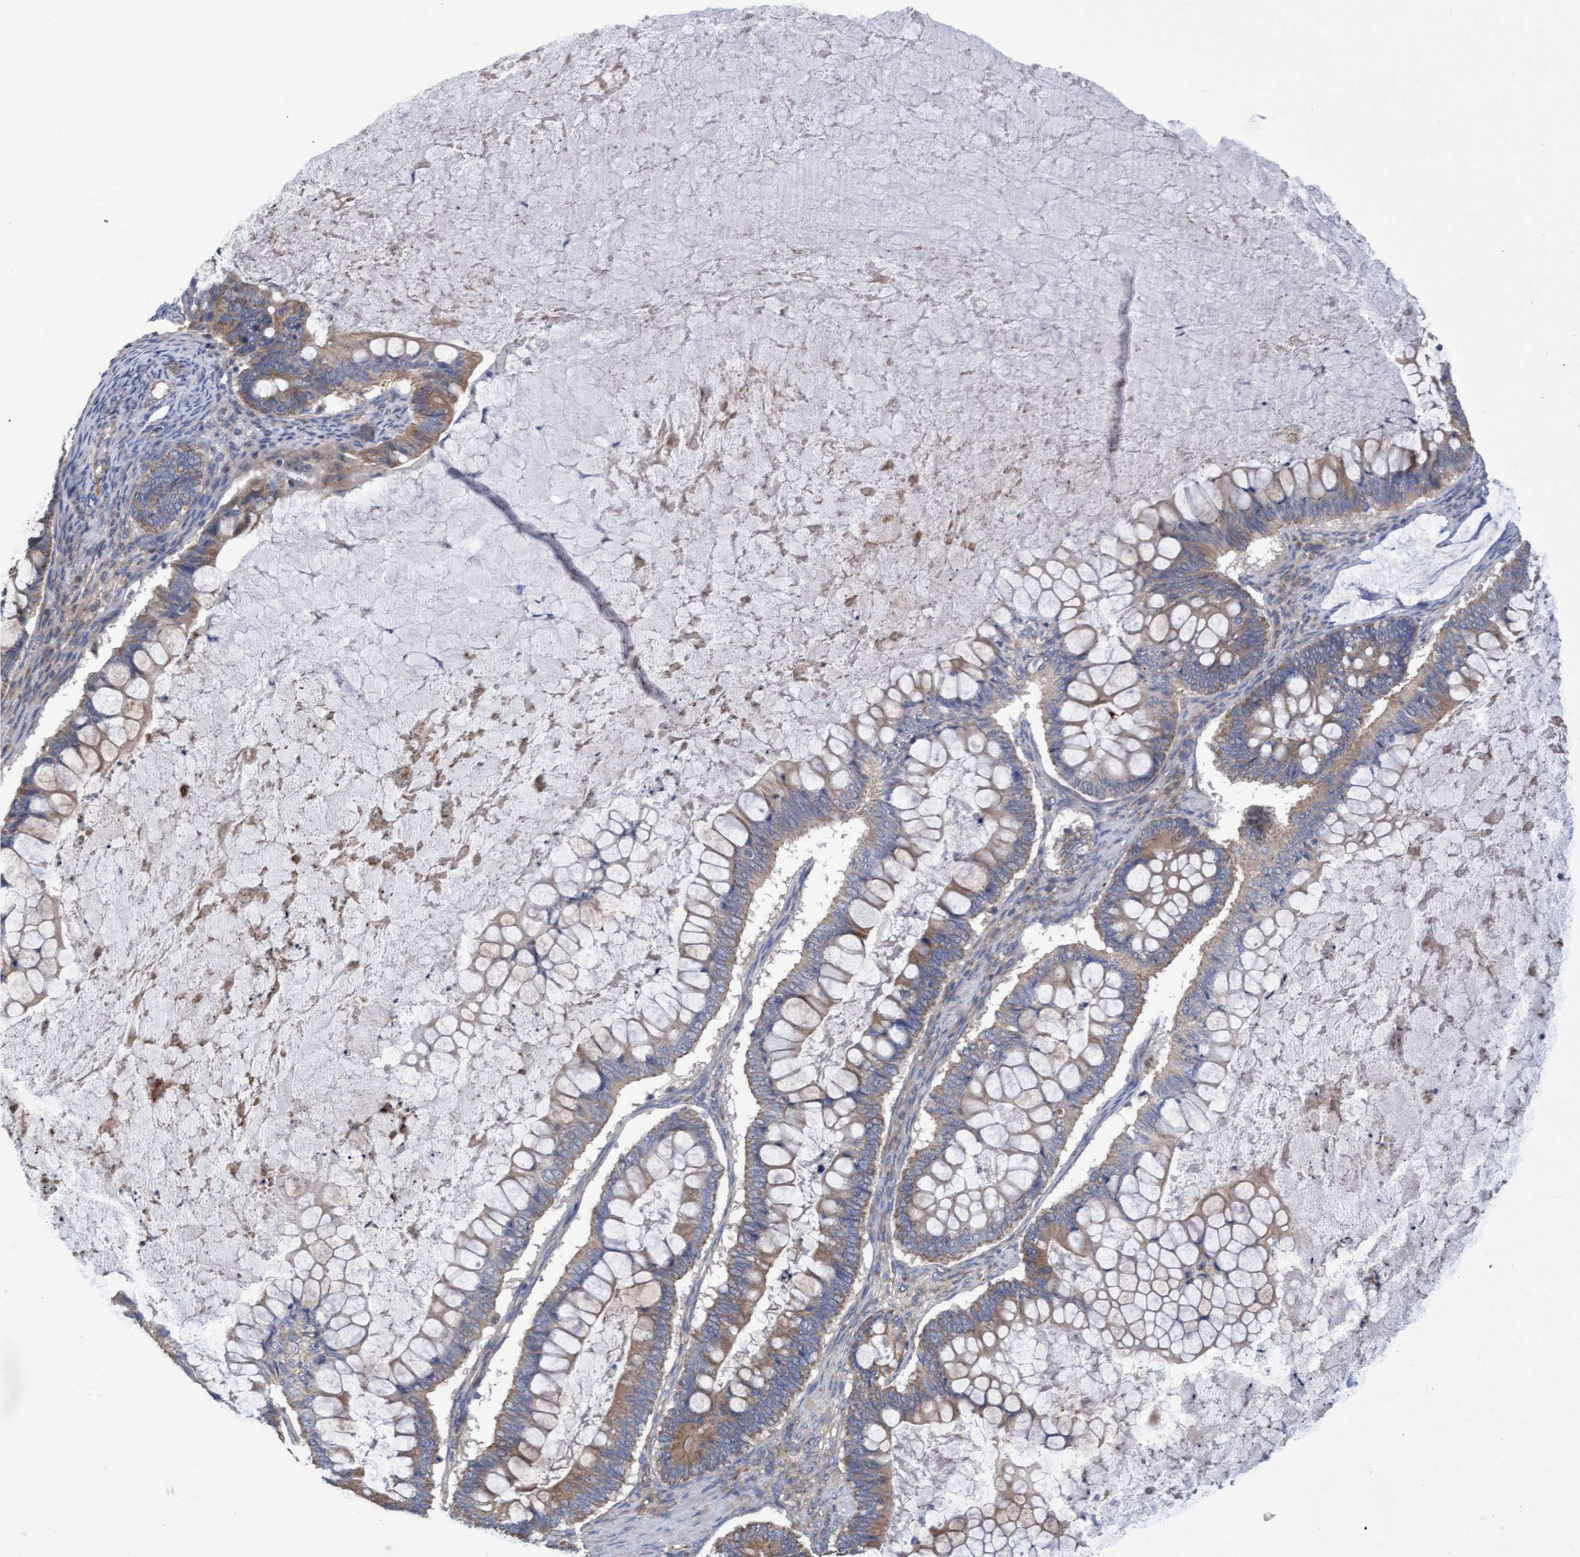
{"staining": {"intensity": "moderate", "quantity": "25%-75%", "location": "cytoplasmic/membranous"}, "tissue": "ovarian cancer", "cell_type": "Tumor cells", "image_type": "cancer", "snomed": [{"axis": "morphology", "description": "Cystadenocarcinoma, mucinous, NOS"}, {"axis": "topography", "description": "Ovary"}], "caption": "Immunohistochemical staining of ovarian mucinous cystadenocarcinoma reveals medium levels of moderate cytoplasmic/membranous staining in about 25%-75% of tumor cells.", "gene": "MRPL38", "patient": {"sex": "female", "age": 61}}